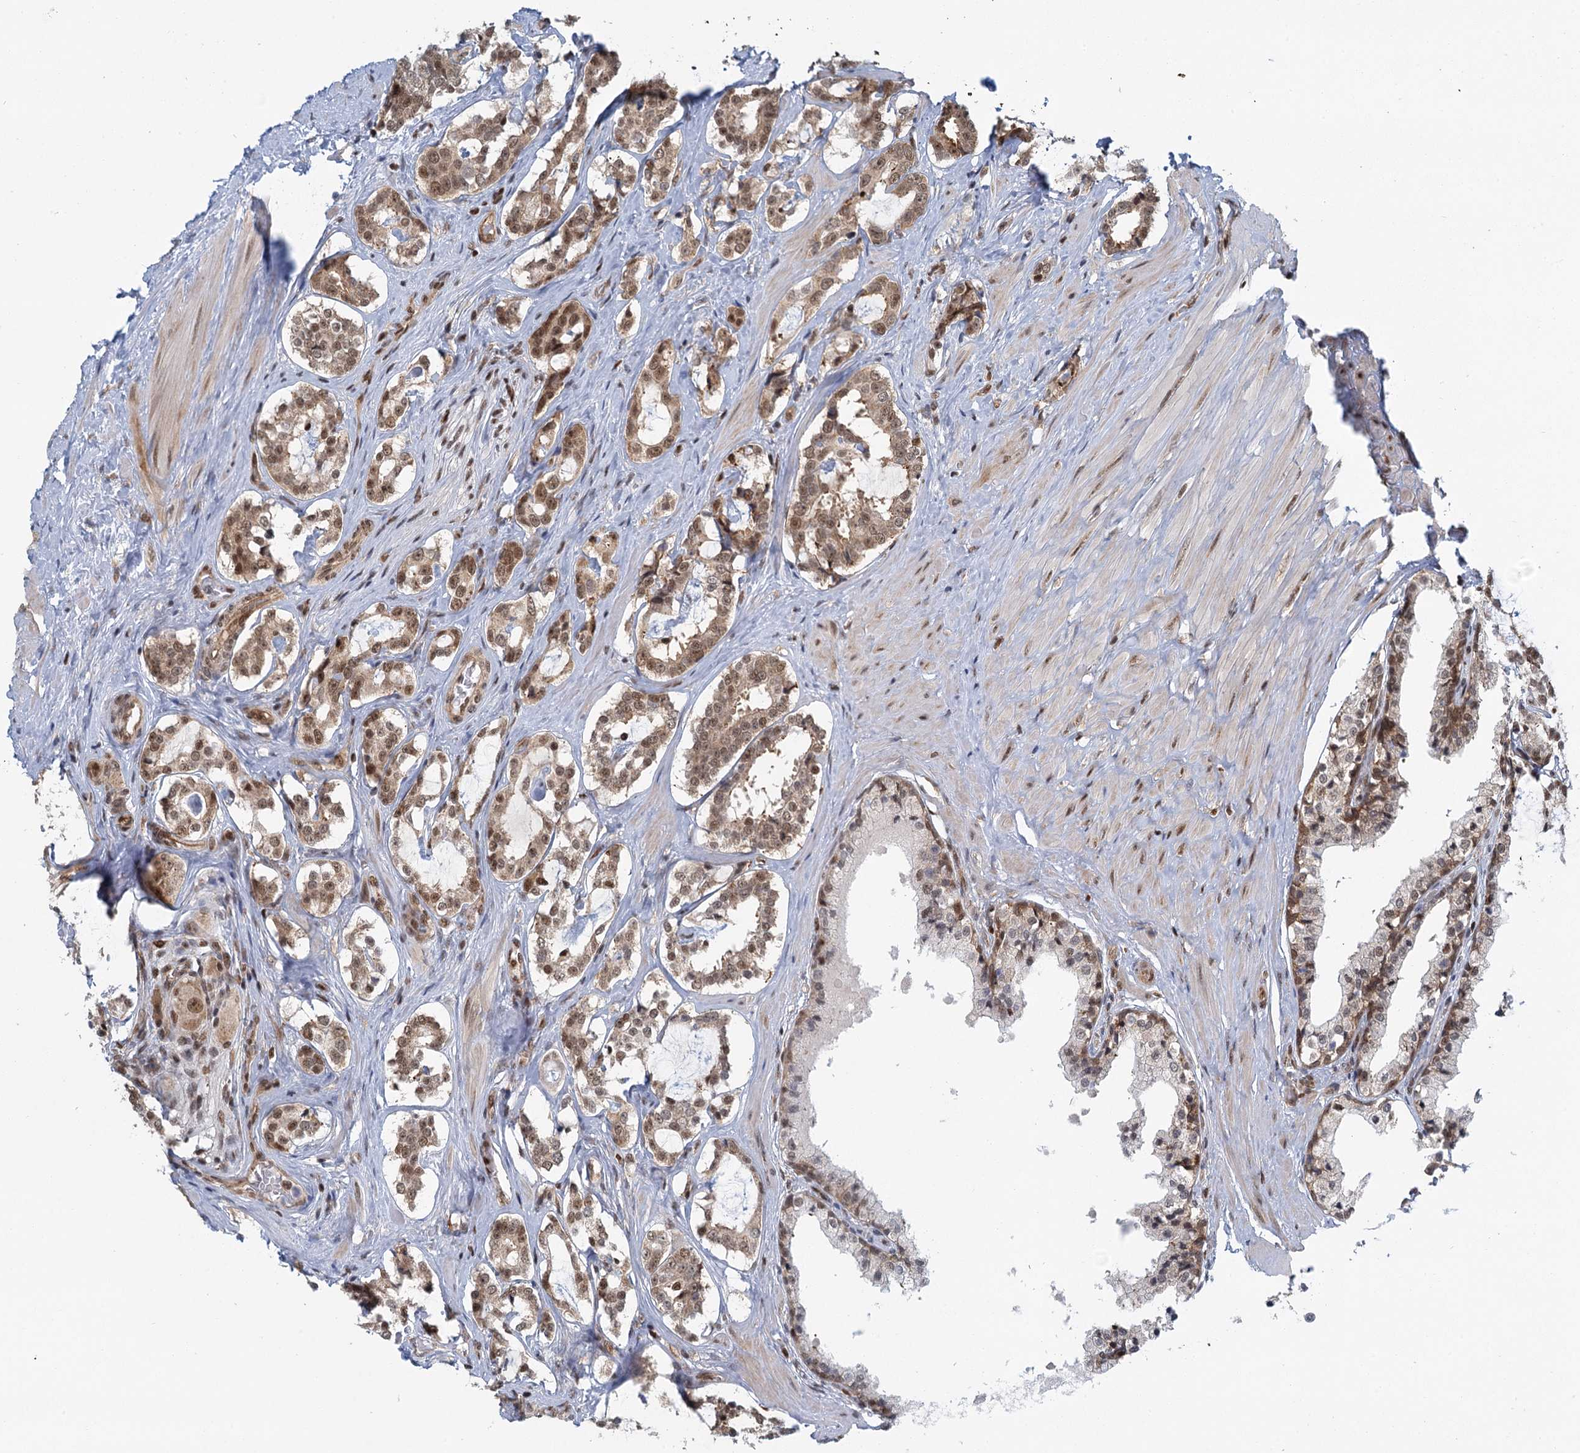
{"staining": {"intensity": "moderate", "quantity": ">75%", "location": "cytoplasmic/membranous,nuclear"}, "tissue": "prostate cancer", "cell_type": "Tumor cells", "image_type": "cancer", "snomed": [{"axis": "morphology", "description": "Adenocarcinoma, High grade"}, {"axis": "topography", "description": "Prostate"}], "caption": "This photomicrograph displays immunohistochemistry (IHC) staining of human prostate cancer (adenocarcinoma (high-grade)), with medium moderate cytoplasmic/membranous and nuclear expression in about >75% of tumor cells.", "gene": "GPATCH11", "patient": {"sex": "male", "age": 58}}